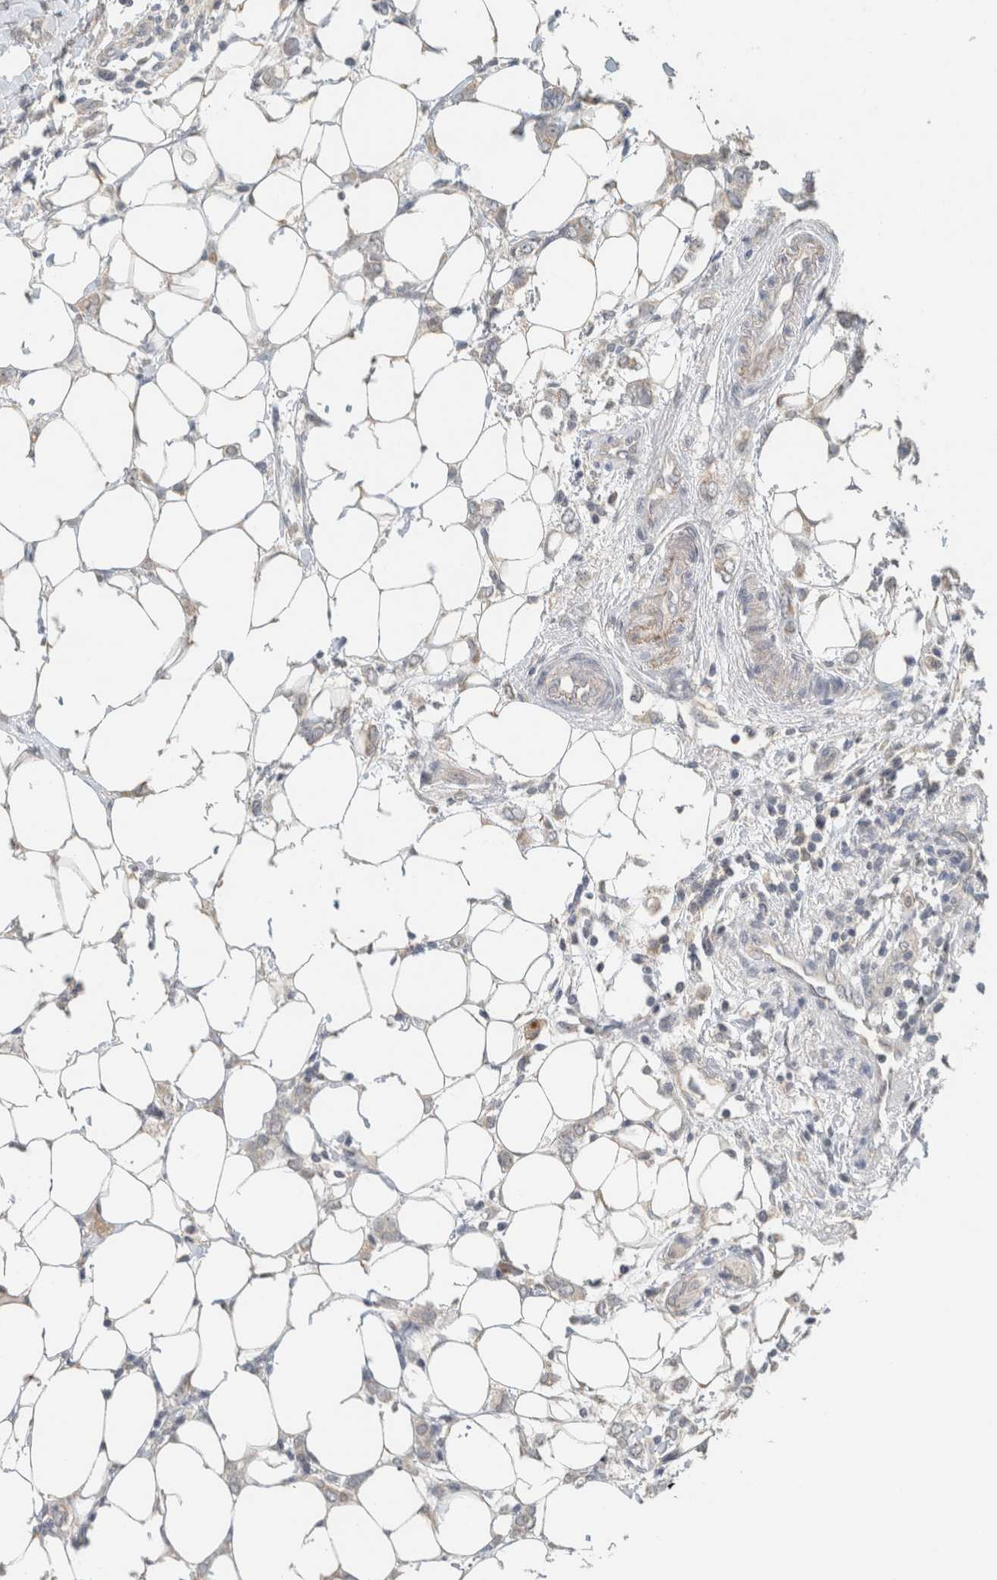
{"staining": {"intensity": "weak", "quantity": "<25%", "location": "cytoplasmic/membranous"}, "tissue": "breast cancer", "cell_type": "Tumor cells", "image_type": "cancer", "snomed": [{"axis": "morphology", "description": "Normal tissue, NOS"}, {"axis": "morphology", "description": "Lobular carcinoma"}, {"axis": "topography", "description": "Breast"}], "caption": "An immunohistochemistry (IHC) histopathology image of breast cancer (lobular carcinoma) is shown. There is no staining in tumor cells of breast cancer (lobular carcinoma).", "gene": "ERCC6L2", "patient": {"sex": "female", "age": 47}}